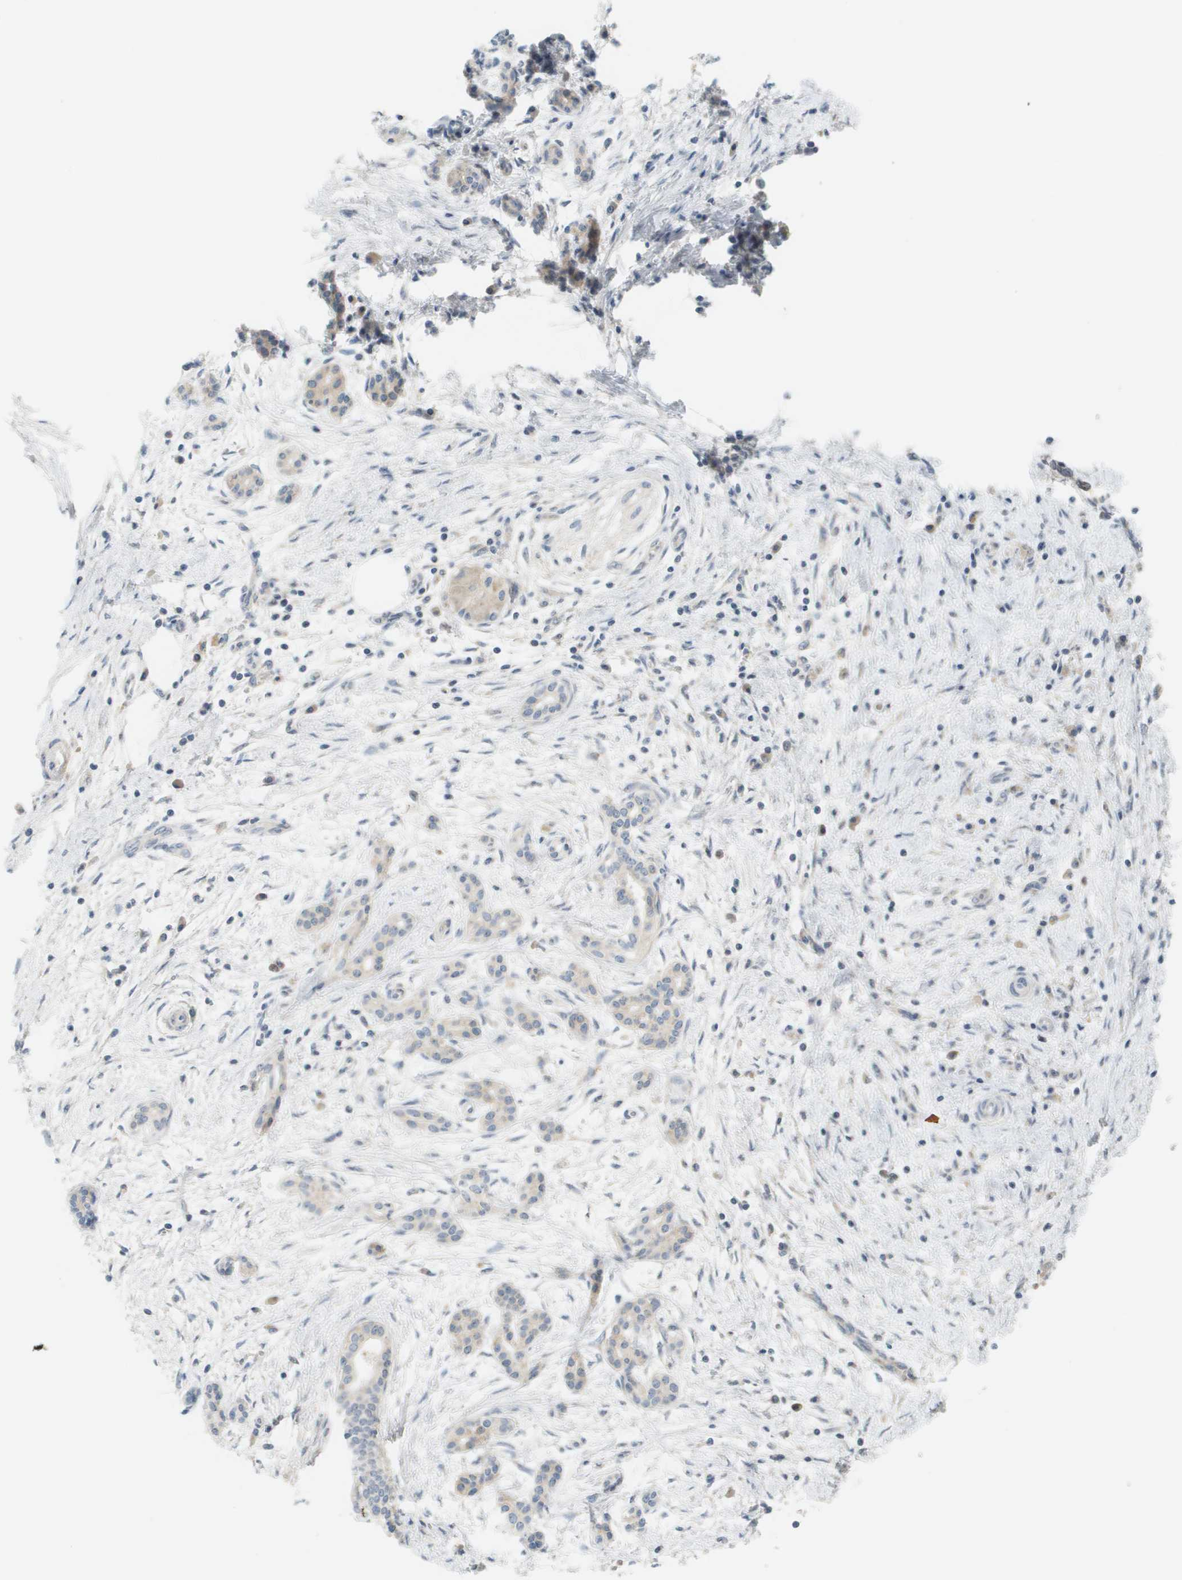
{"staining": {"intensity": "negative", "quantity": "none", "location": "none"}, "tissue": "pancreatic cancer", "cell_type": "Tumor cells", "image_type": "cancer", "snomed": [{"axis": "morphology", "description": "Adenocarcinoma, NOS"}, {"axis": "topography", "description": "Pancreas"}], "caption": "A high-resolution image shows immunohistochemistry (IHC) staining of pancreatic cancer (adenocarcinoma), which reveals no significant positivity in tumor cells.", "gene": "PROC", "patient": {"sex": "female", "age": 70}}